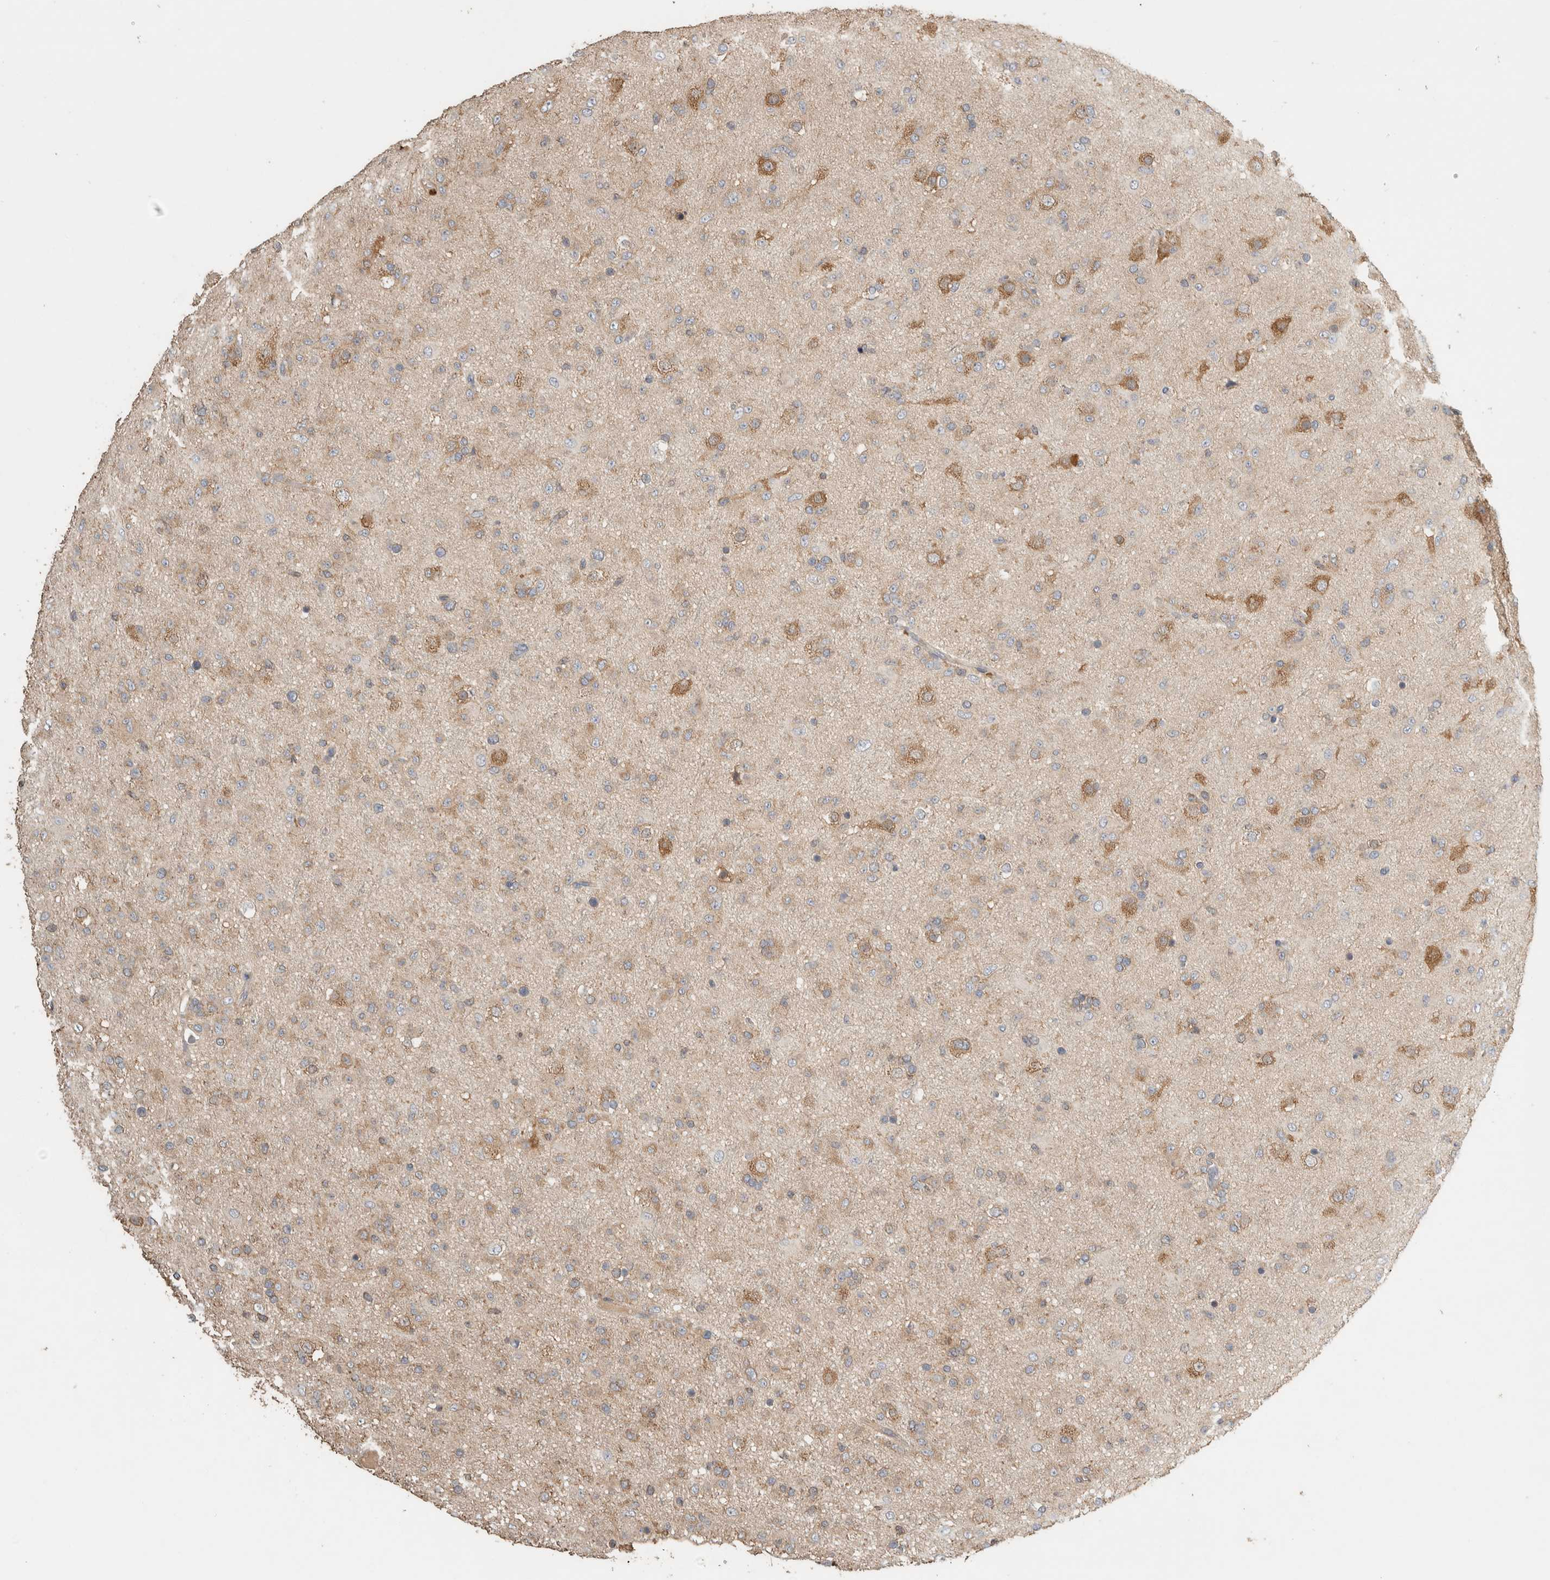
{"staining": {"intensity": "weak", "quantity": "25%-75%", "location": "cytoplasmic/membranous"}, "tissue": "glioma", "cell_type": "Tumor cells", "image_type": "cancer", "snomed": [{"axis": "morphology", "description": "Glioma, malignant, Low grade"}, {"axis": "topography", "description": "Brain"}], "caption": "Glioma was stained to show a protein in brown. There is low levels of weak cytoplasmic/membranous positivity in about 25%-75% of tumor cells. The staining was performed using DAB (3,3'-diaminobenzidine) to visualize the protein expression in brown, while the nuclei were stained in blue with hematoxylin (Magnification: 20x).", "gene": "EIF4G3", "patient": {"sex": "male", "age": 65}}